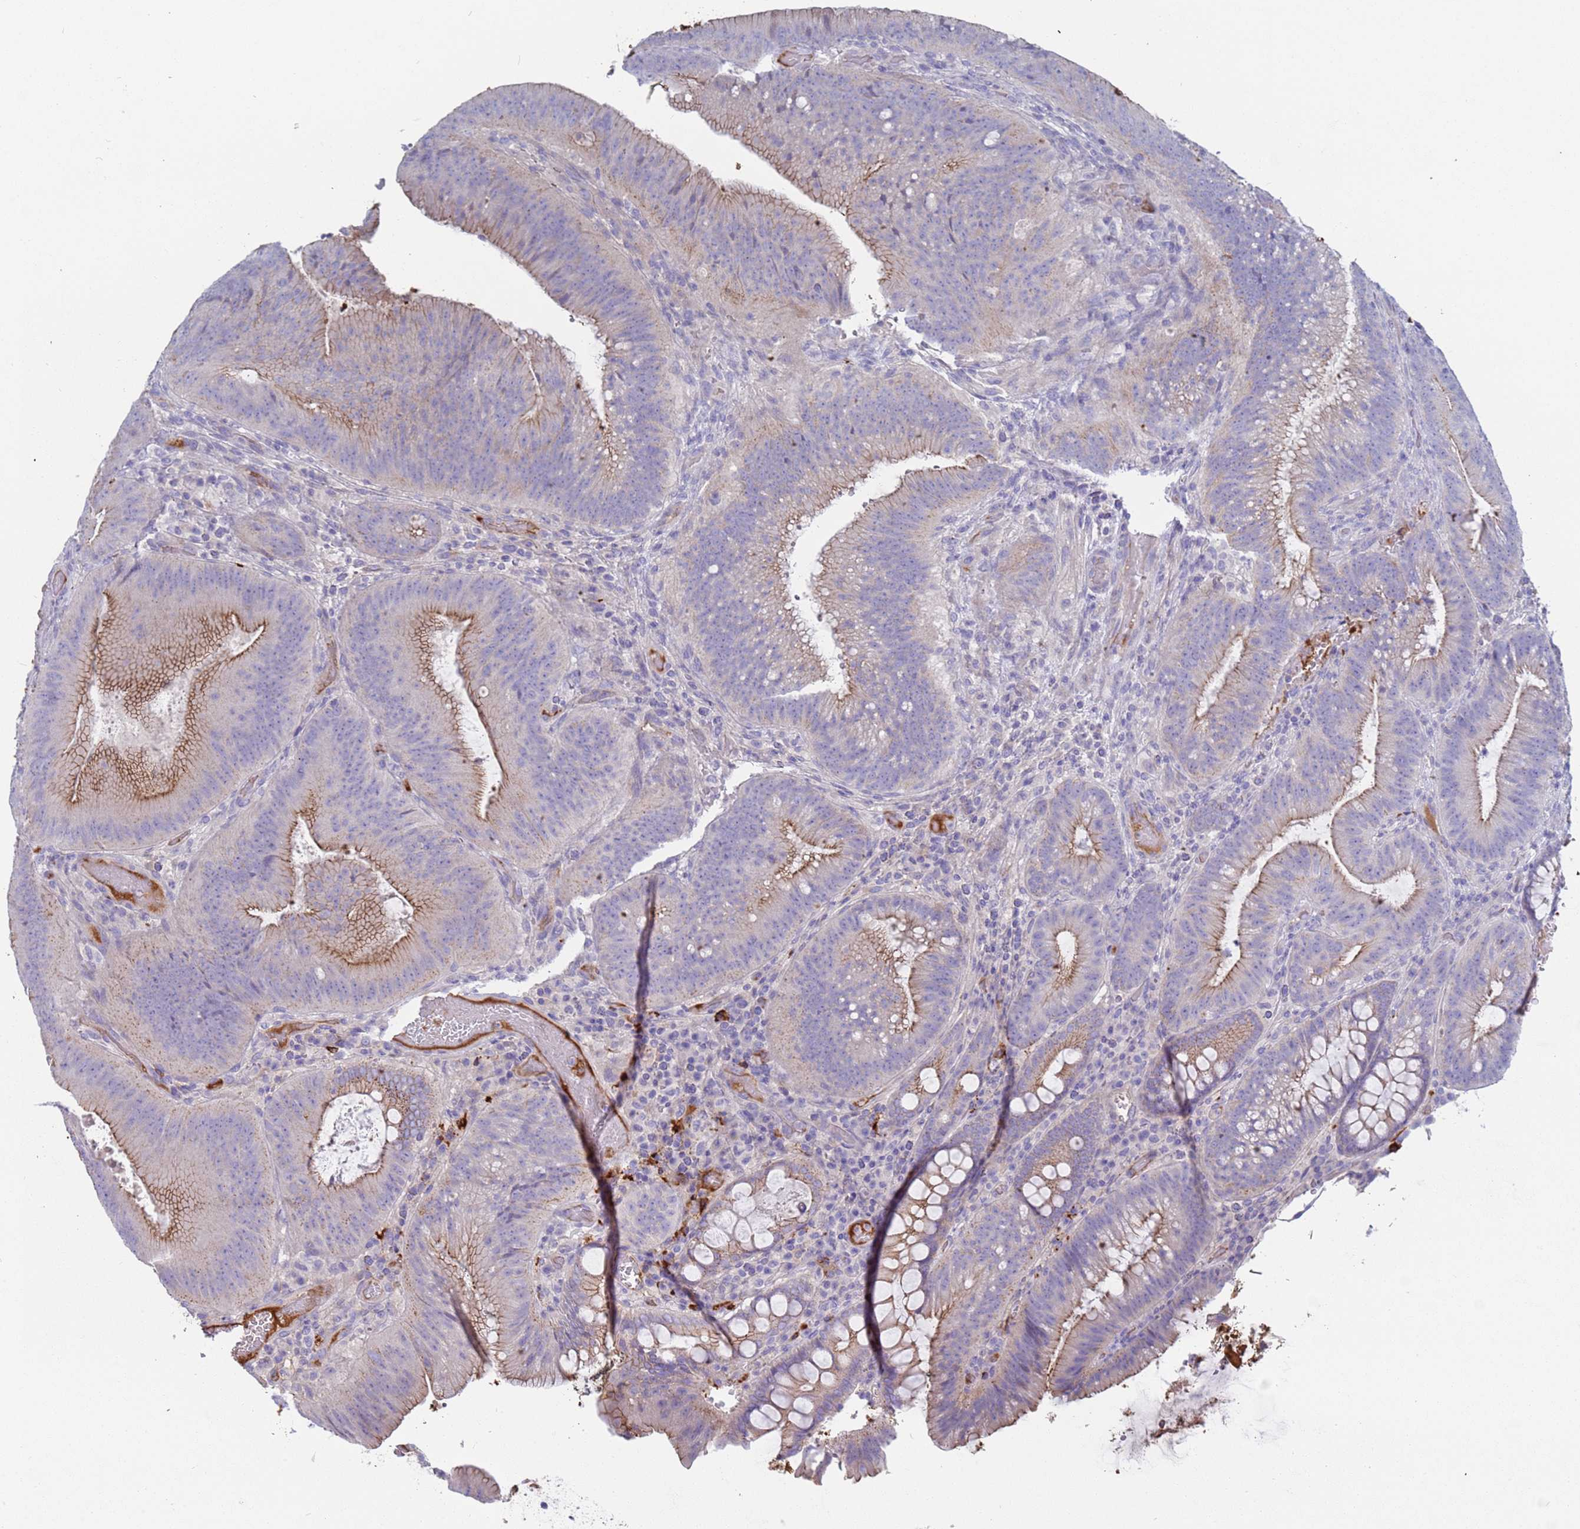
{"staining": {"intensity": "moderate", "quantity": "<25%", "location": "cytoplasmic/membranous"}, "tissue": "colorectal cancer", "cell_type": "Tumor cells", "image_type": "cancer", "snomed": [{"axis": "morphology", "description": "Adenocarcinoma, NOS"}, {"axis": "topography", "description": "Colon"}], "caption": "Immunohistochemistry staining of colorectal cancer, which exhibits low levels of moderate cytoplasmic/membranous staining in approximately <25% of tumor cells indicating moderate cytoplasmic/membranous protein staining. The staining was performed using DAB (3,3'-diaminobenzidine) (brown) for protein detection and nuclei were counterstained in hematoxylin (blue).", "gene": "C4orf46", "patient": {"sex": "female", "age": 43}}